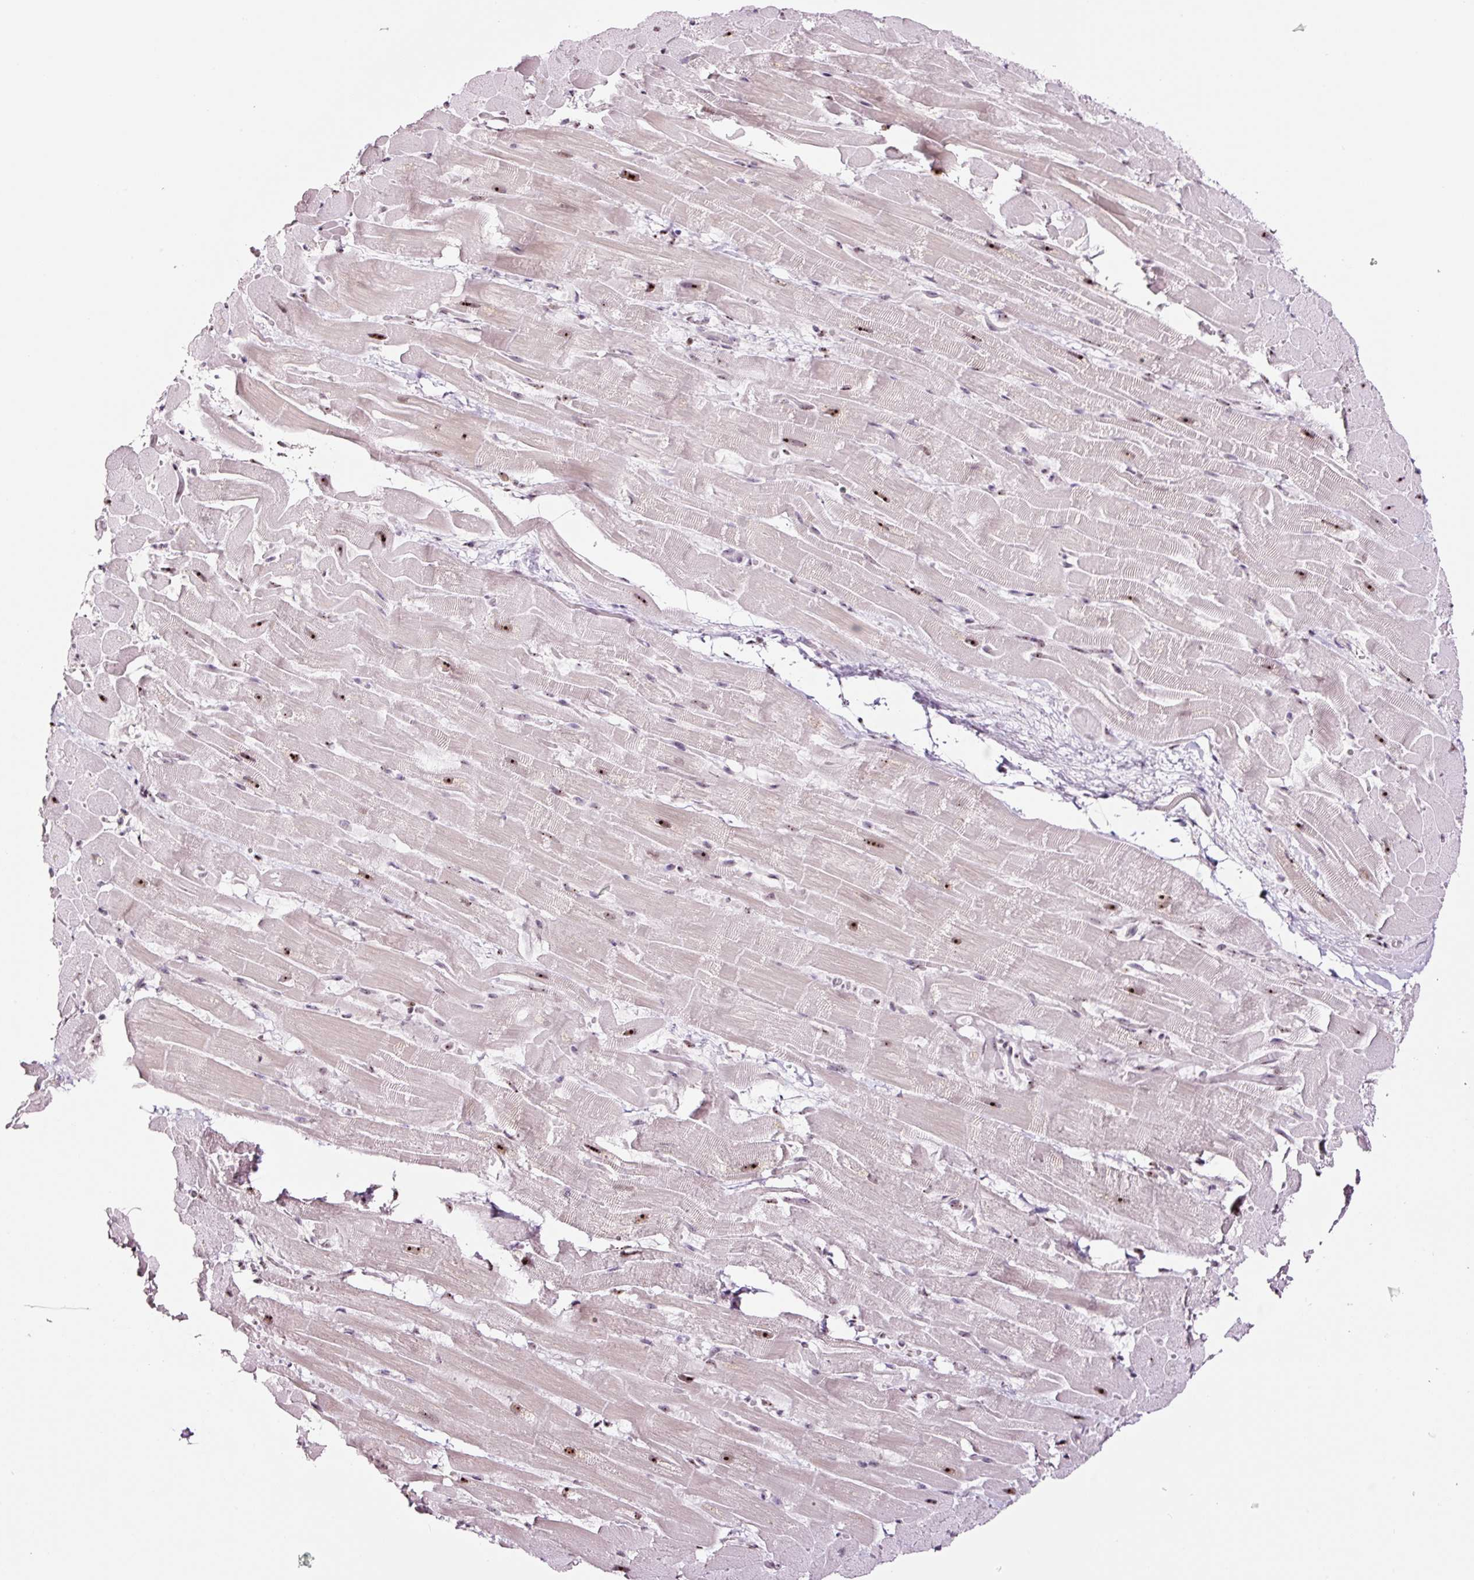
{"staining": {"intensity": "moderate", "quantity": ">75%", "location": "nuclear"}, "tissue": "heart muscle", "cell_type": "Cardiomyocytes", "image_type": "normal", "snomed": [{"axis": "morphology", "description": "Normal tissue, NOS"}, {"axis": "topography", "description": "Heart"}], "caption": "Protein expression analysis of benign human heart muscle reveals moderate nuclear expression in about >75% of cardiomyocytes.", "gene": "GNL3", "patient": {"sex": "male", "age": 37}}